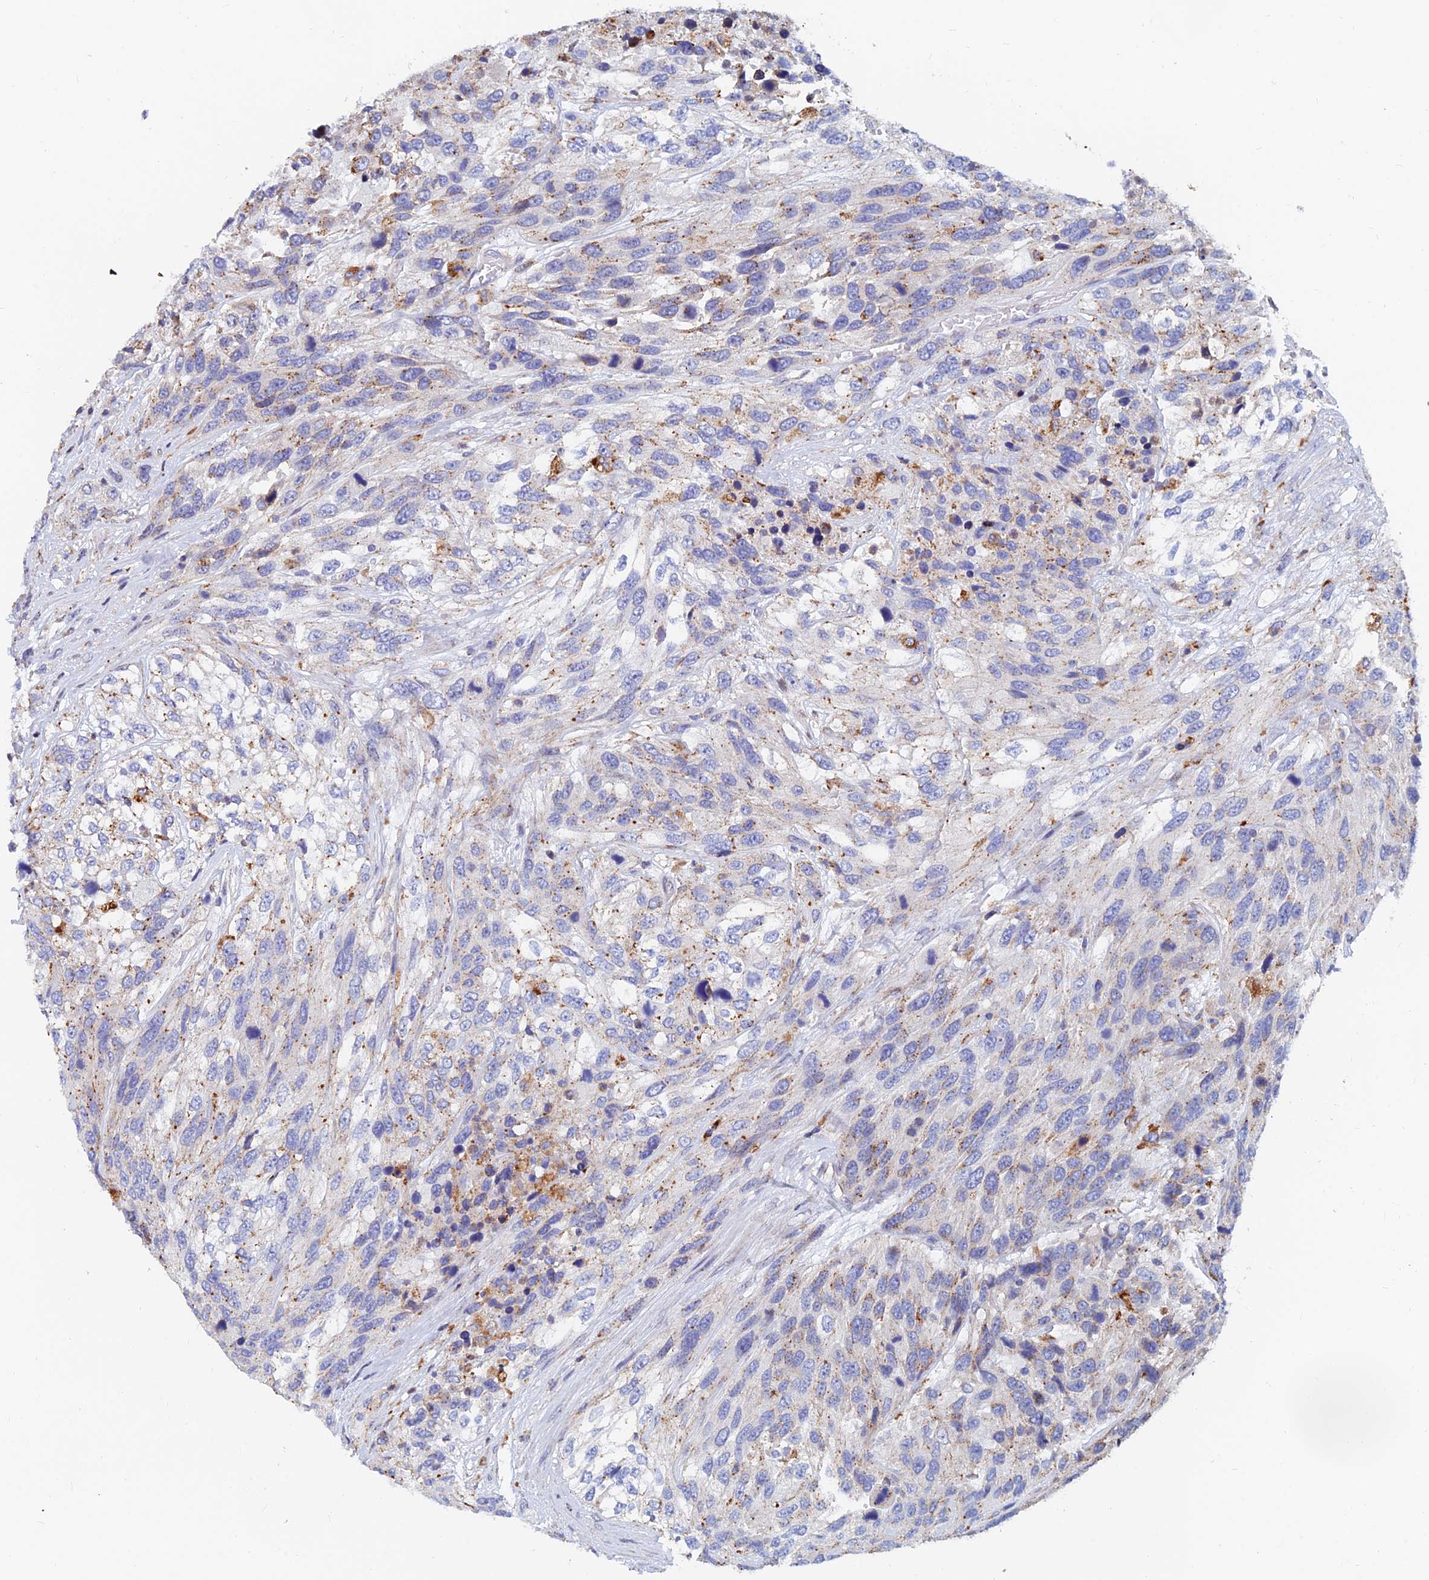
{"staining": {"intensity": "moderate", "quantity": "<25%", "location": "cytoplasmic/membranous"}, "tissue": "urothelial cancer", "cell_type": "Tumor cells", "image_type": "cancer", "snomed": [{"axis": "morphology", "description": "Urothelial carcinoma, High grade"}, {"axis": "topography", "description": "Urinary bladder"}], "caption": "Brown immunohistochemical staining in human high-grade urothelial carcinoma shows moderate cytoplasmic/membranous staining in approximately <25% of tumor cells.", "gene": "SPNS1", "patient": {"sex": "female", "age": 70}}